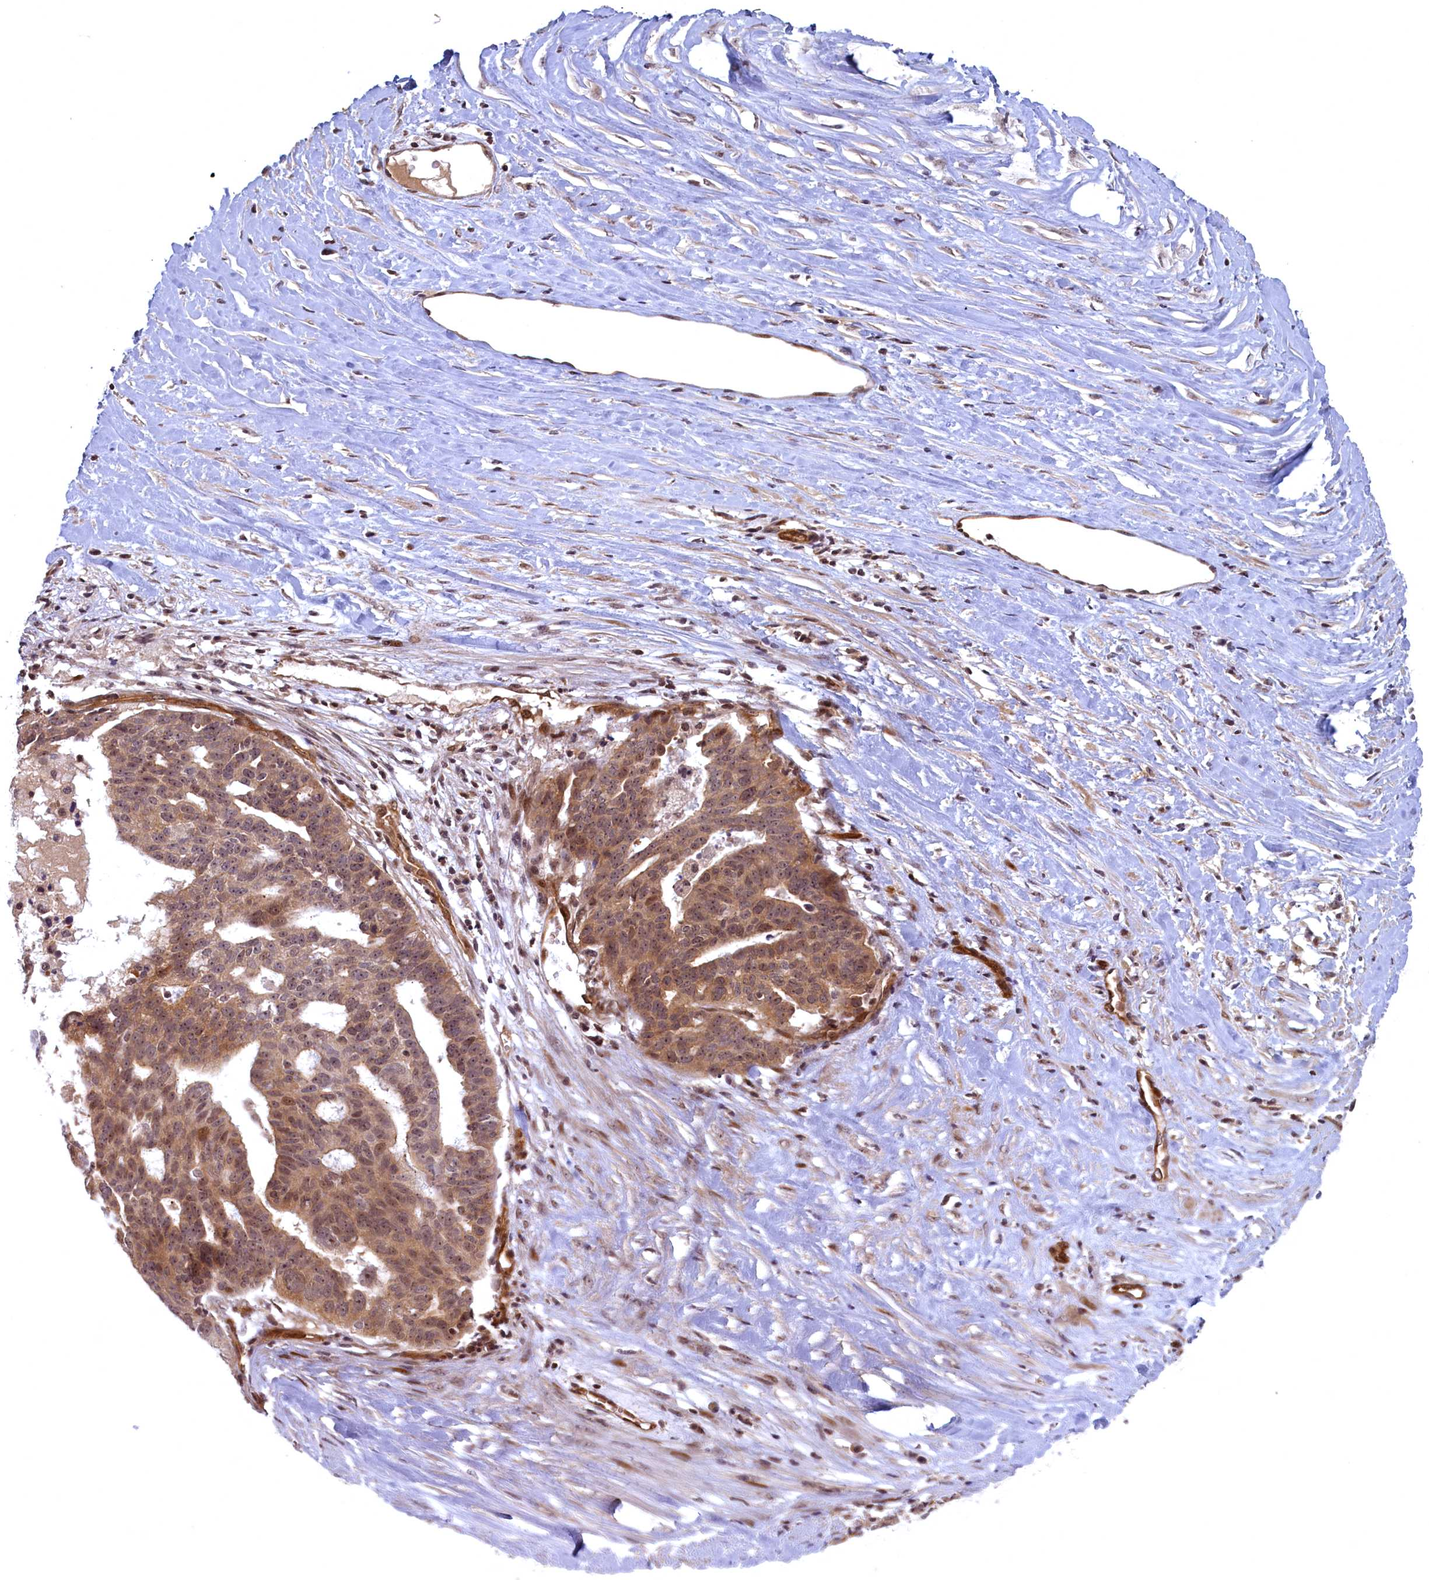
{"staining": {"intensity": "moderate", "quantity": ">75%", "location": "cytoplasmic/membranous,nuclear"}, "tissue": "ovarian cancer", "cell_type": "Tumor cells", "image_type": "cancer", "snomed": [{"axis": "morphology", "description": "Cystadenocarcinoma, serous, NOS"}, {"axis": "topography", "description": "Ovary"}], "caption": "Ovarian cancer (serous cystadenocarcinoma) stained with a protein marker demonstrates moderate staining in tumor cells.", "gene": "SNRK", "patient": {"sex": "female", "age": 59}}